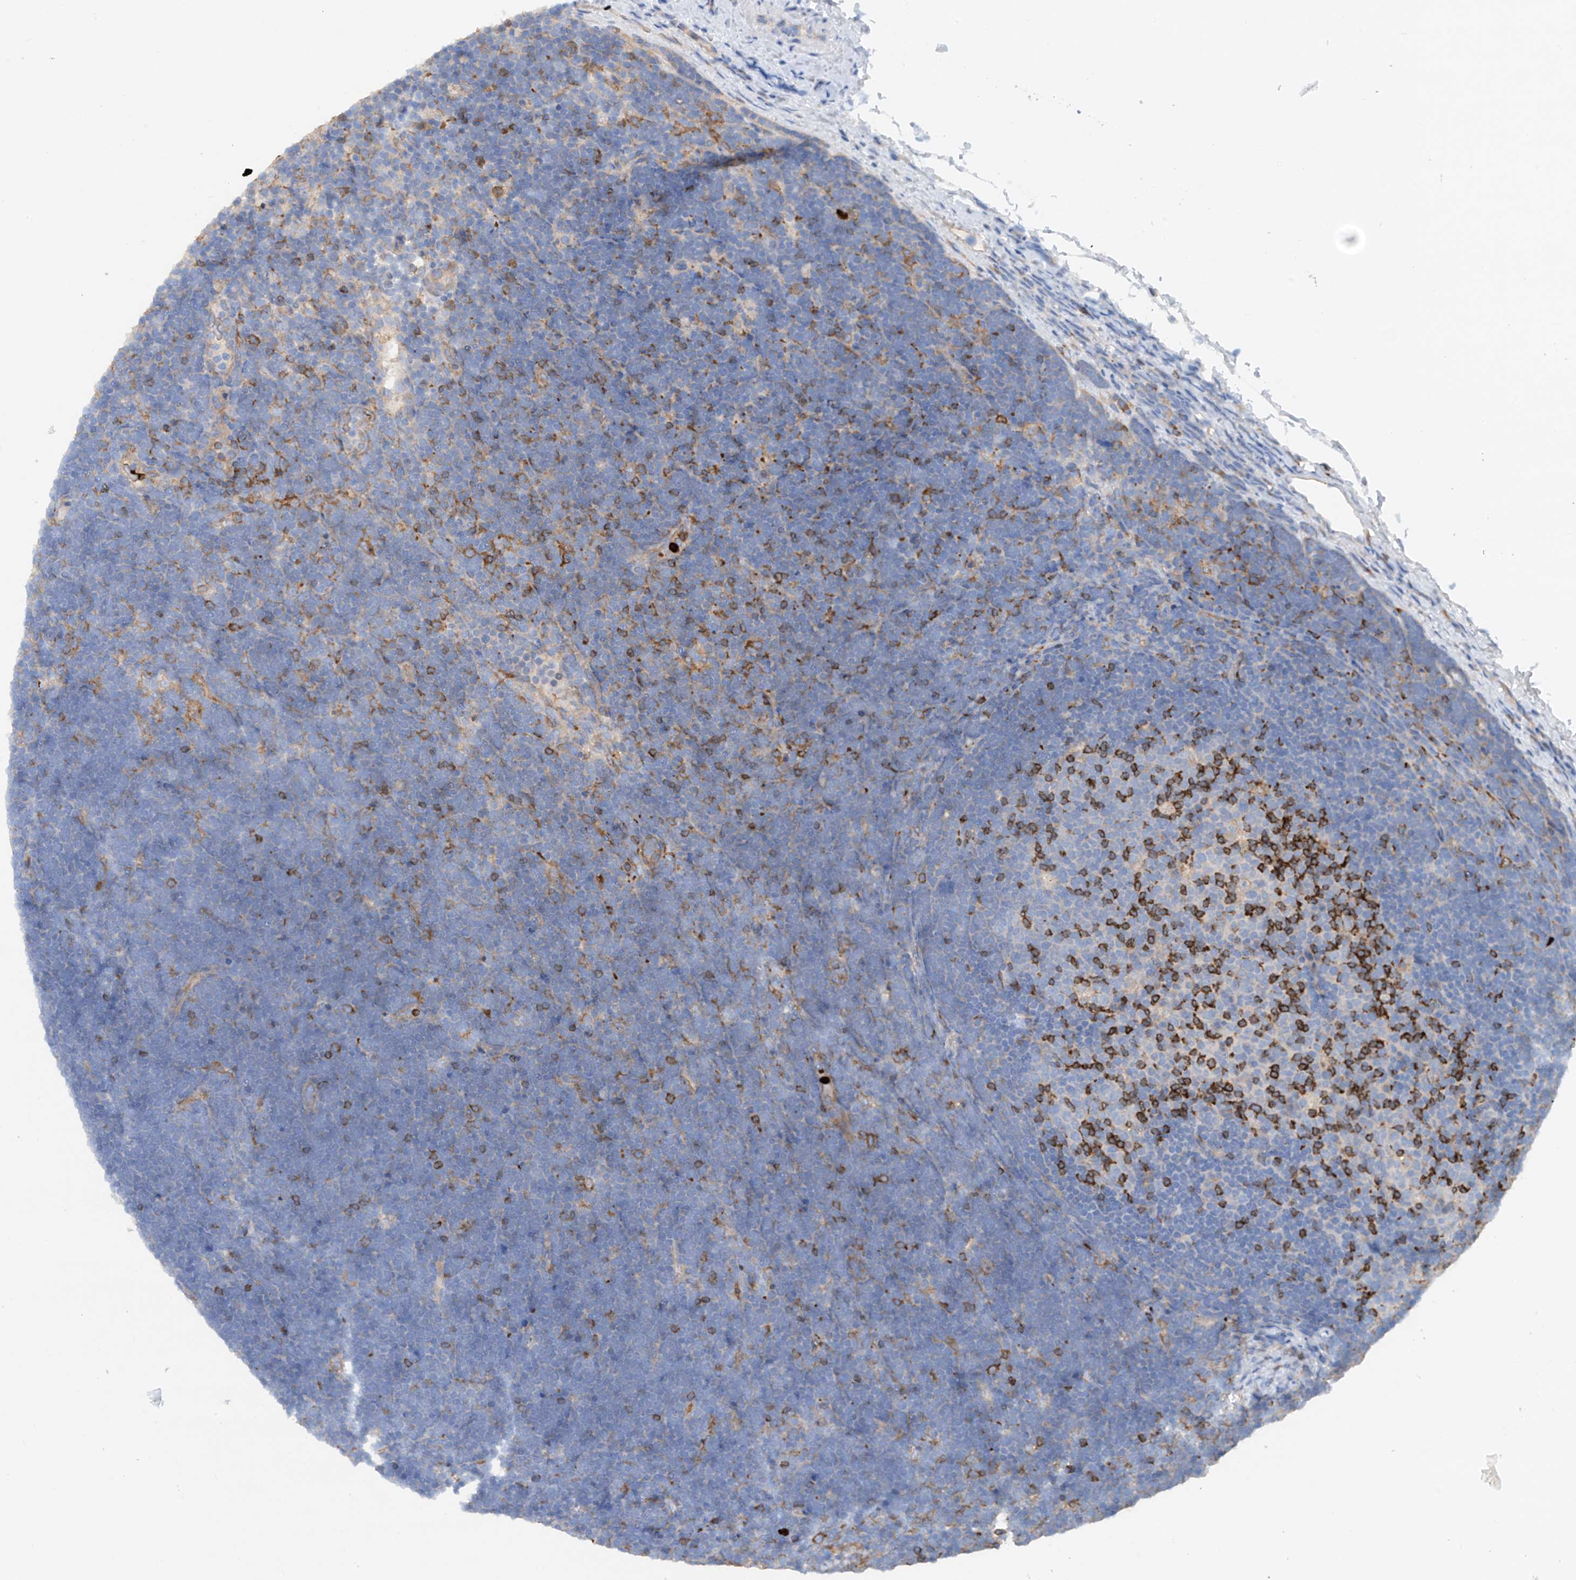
{"staining": {"intensity": "negative", "quantity": "none", "location": "none"}, "tissue": "lymphoma", "cell_type": "Tumor cells", "image_type": "cancer", "snomed": [{"axis": "morphology", "description": "Malignant lymphoma, non-Hodgkin's type, High grade"}, {"axis": "topography", "description": "Lymph node"}], "caption": "The image shows no significant expression in tumor cells of lymphoma.", "gene": "PHACTR2", "patient": {"sex": "male", "age": 13}}